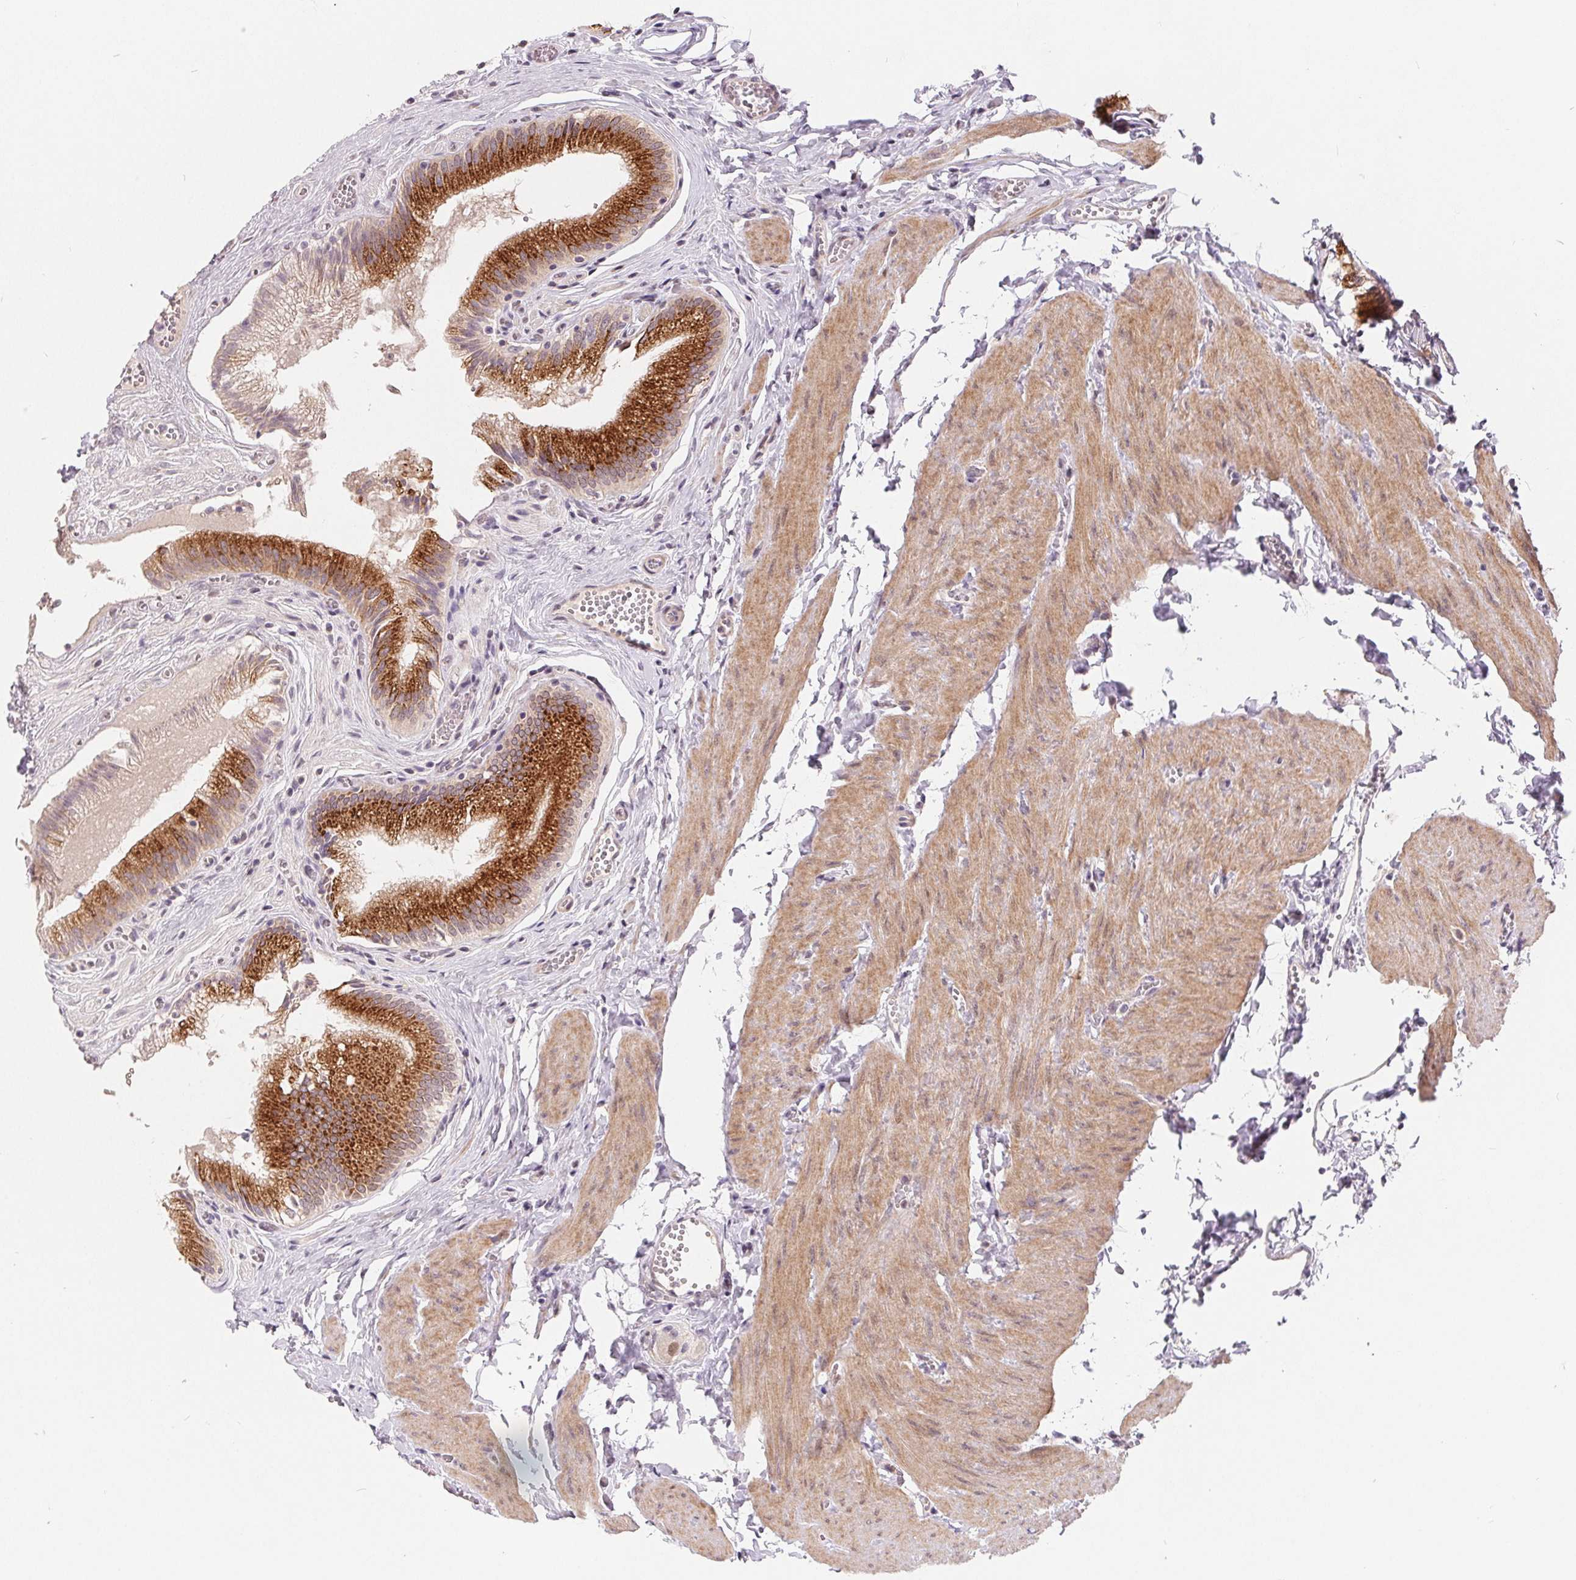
{"staining": {"intensity": "strong", "quantity": "25%-75%", "location": "cytoplasmic/membranous"}, "tissue": "gallbladder", "cell_type": "Glandular cells", "image_type": "normal", "snomed": [{"axis": "morphology", "description": "Normal tissue, NOS"}, {"axis": "topography", "description": "Gallbladder"}, {"axis": "topography", "description": "Peripheral nerve tissue"}], "caption": "A high amount of strong cytoplasmic/membranous positivity is appreciated in approximately 25%-75% of glandular cells in unremarkable gallbladder. (DAB IHC with brightfield microscopy, high magnification).", "gene": "NRG2", "patient": {"sex": "male", "age": 17}}